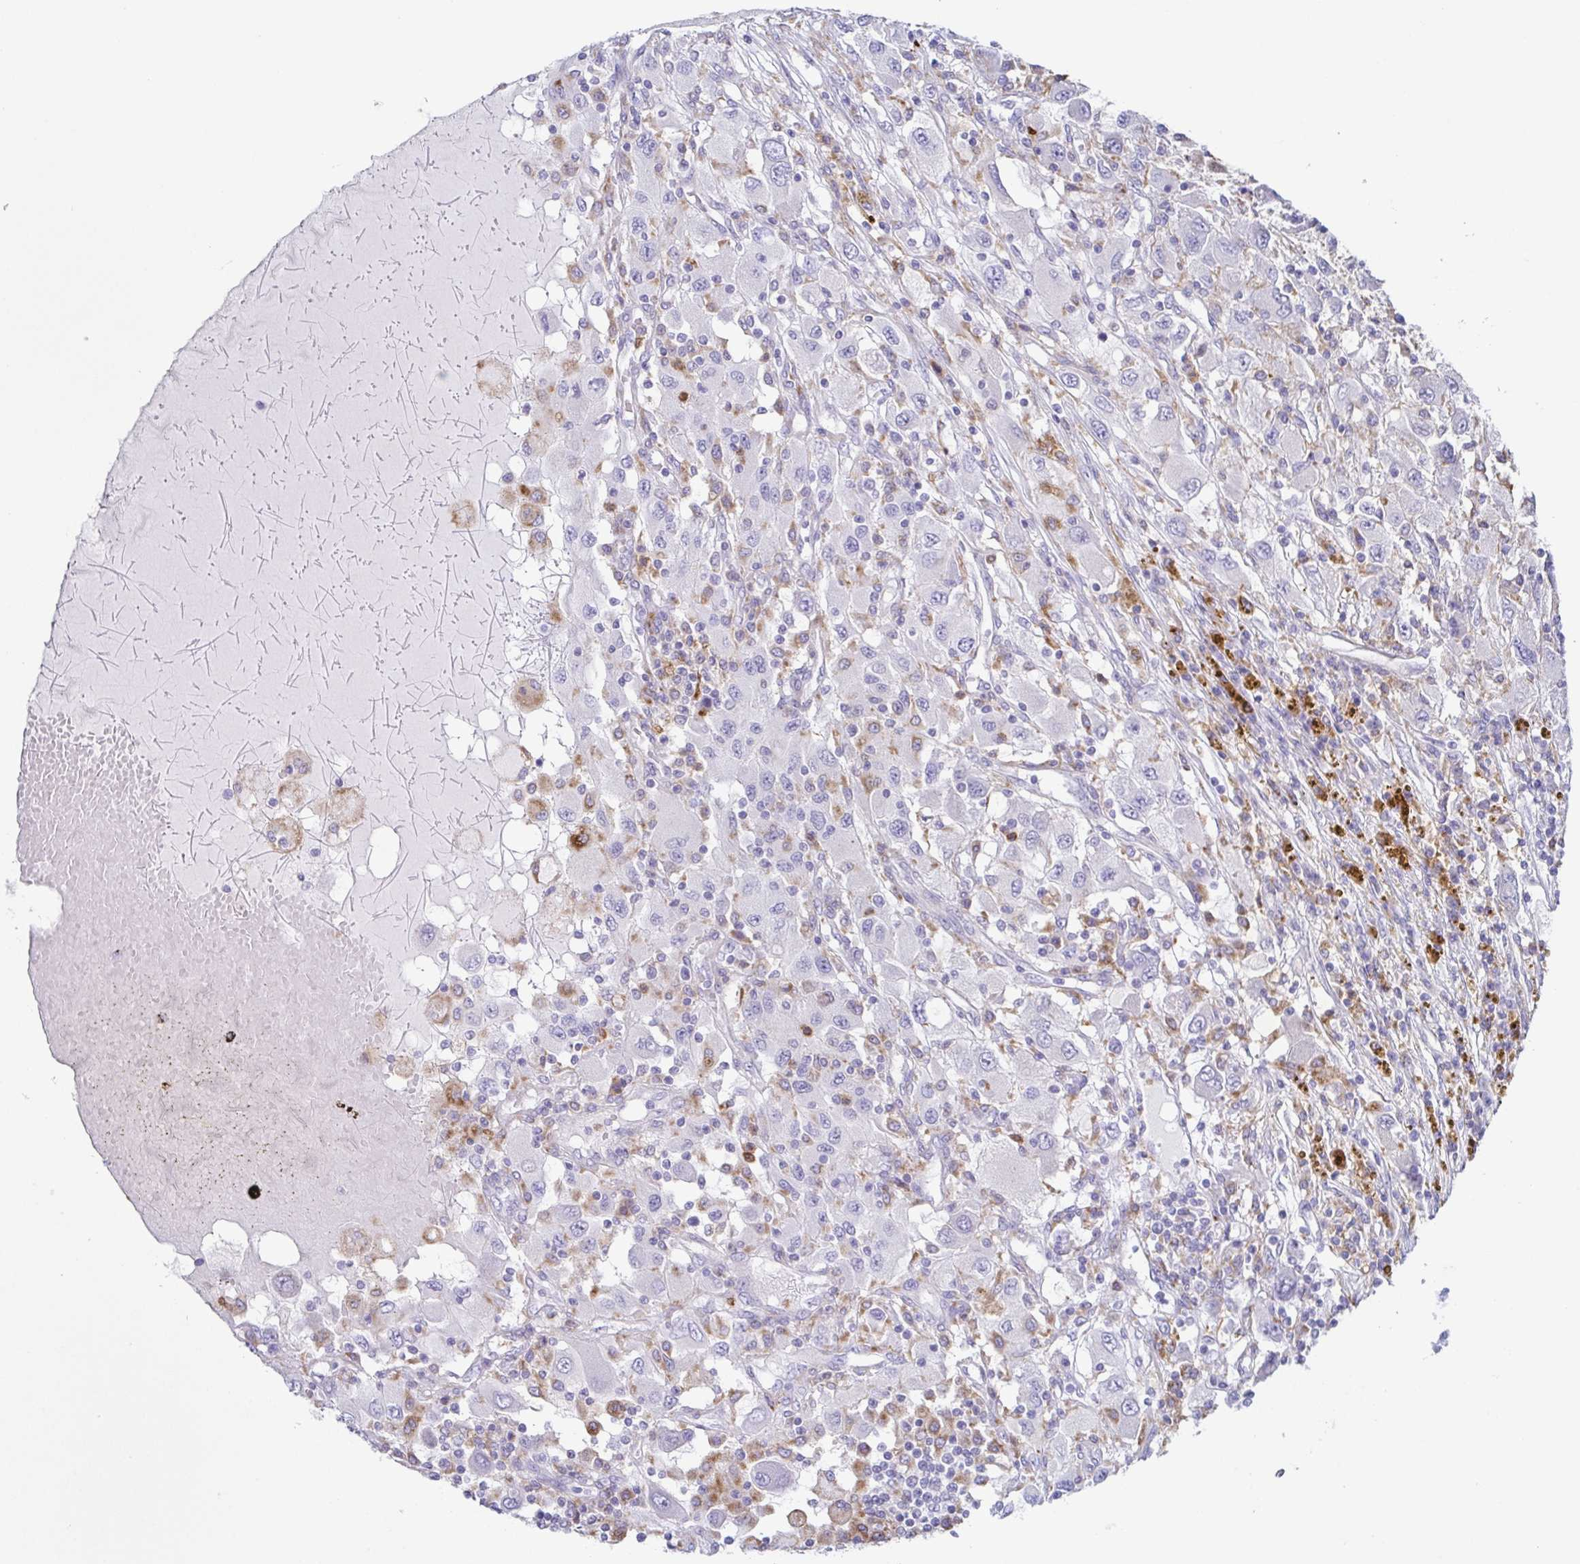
{"staining": {"intensity": "negative", "quantity": "none", "location": "none"}, "tissue": "renal cancer", "cell_type": "Tumor cells", "image_type": "cancer", "snomed": [{"axis": "morphology", "description": "Adenocarcinoma, NOS"}, {"axis": "topography", "description": "Kidney"}], "caption": "The photomicrograph demonstrates no staining of tumor cells in renal cancer.", "gene": "ATP6V1G2", "patient": {"sex": "female", "age": 67}}